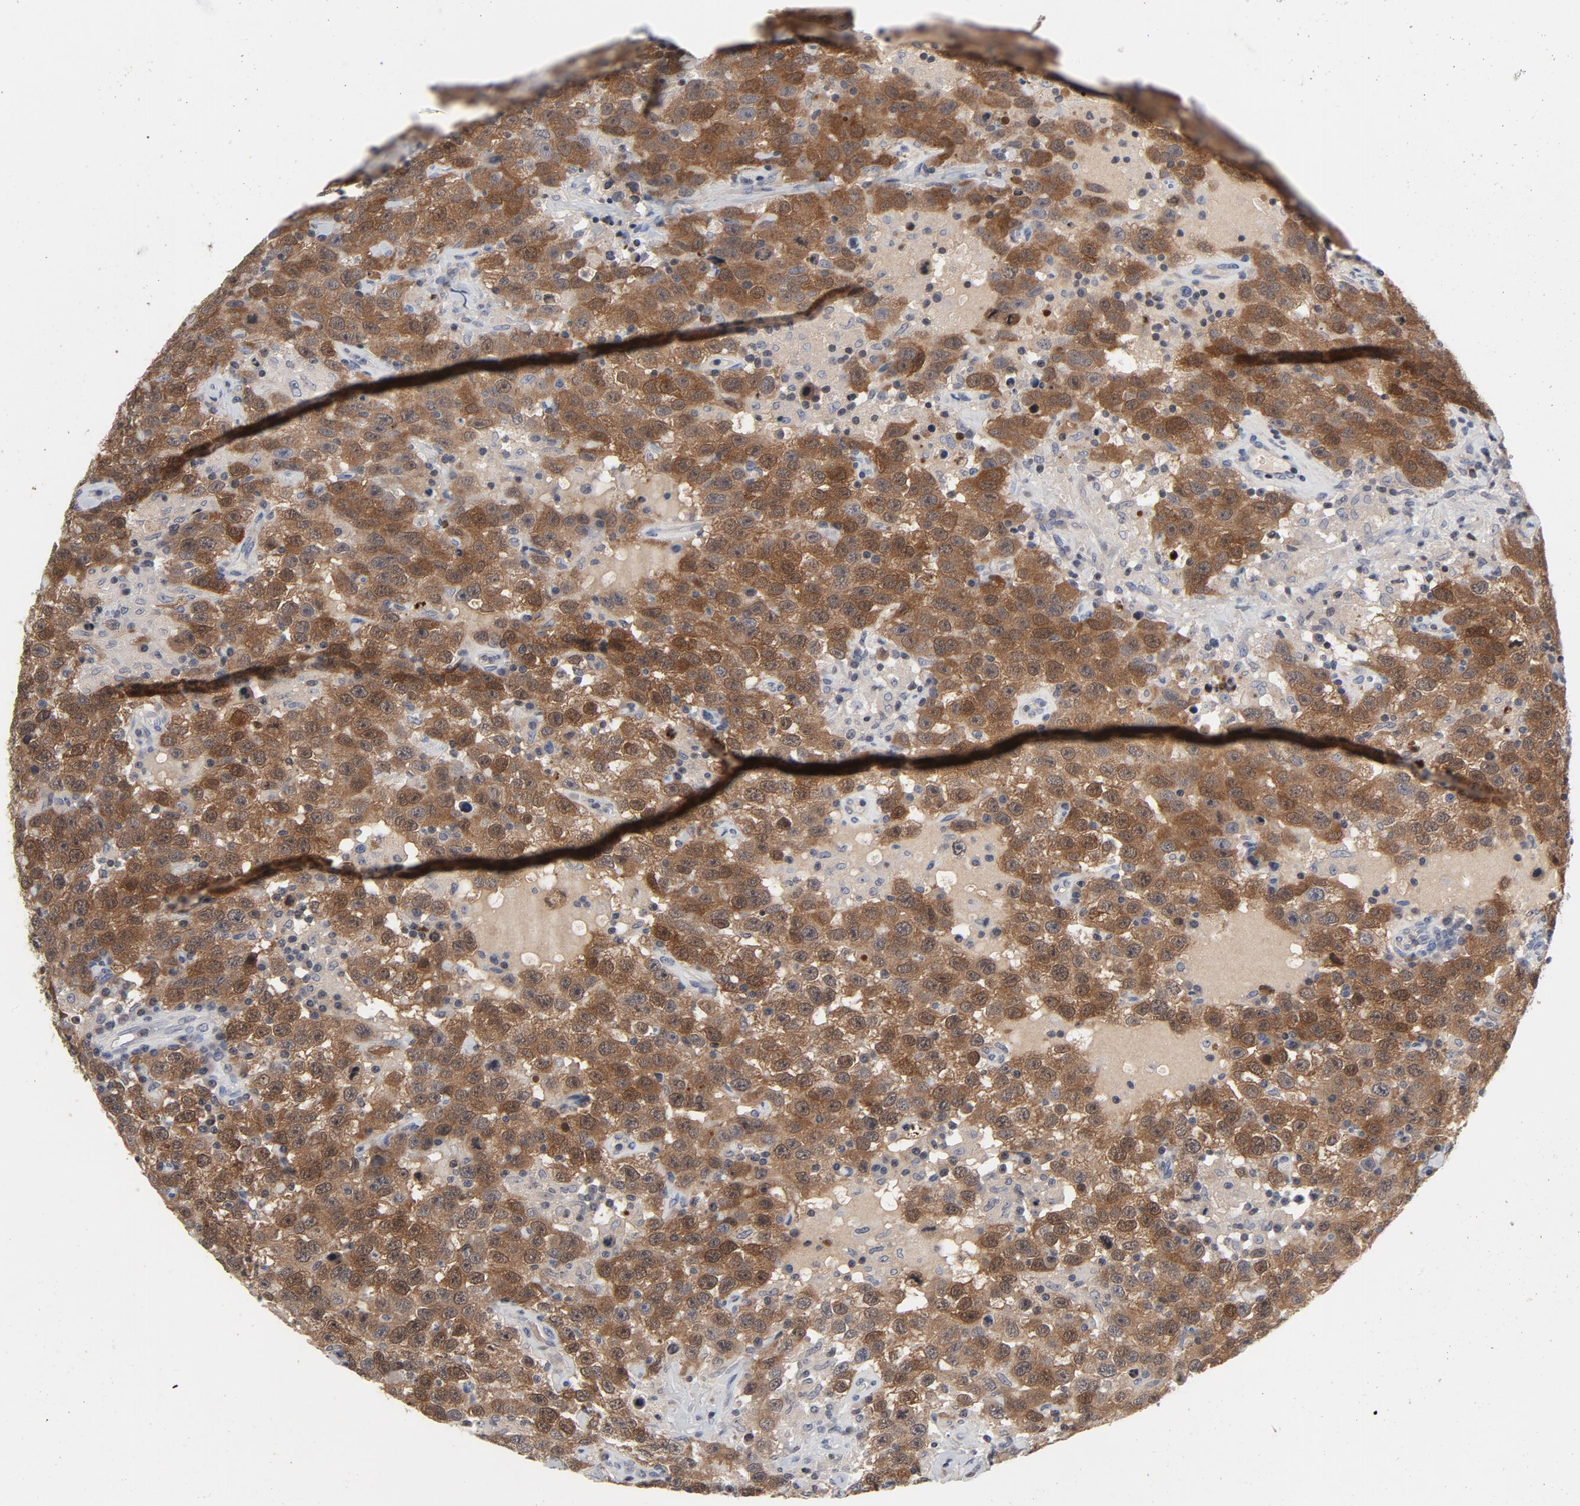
{"staining": {"intensity": "strong", "quantity": ">75%", "location": "cytoplasmic/membranous"}, "tissue": "testis cancer", "cell_type": "Tumor cells", "image_type": "cancer", "snomed": [{"axis": "morphology", "description": "Seminoma, NOS"}, {"axis": "topography", "description": "Testis"}], "caption": "Tumor cells reveal high levels of strong cytoplasmic/membranous expression in about >75% of cells in testis cancer (seminoma).", "gene": "TCL1A", "patient": {"sex": "male", "age": 41}}